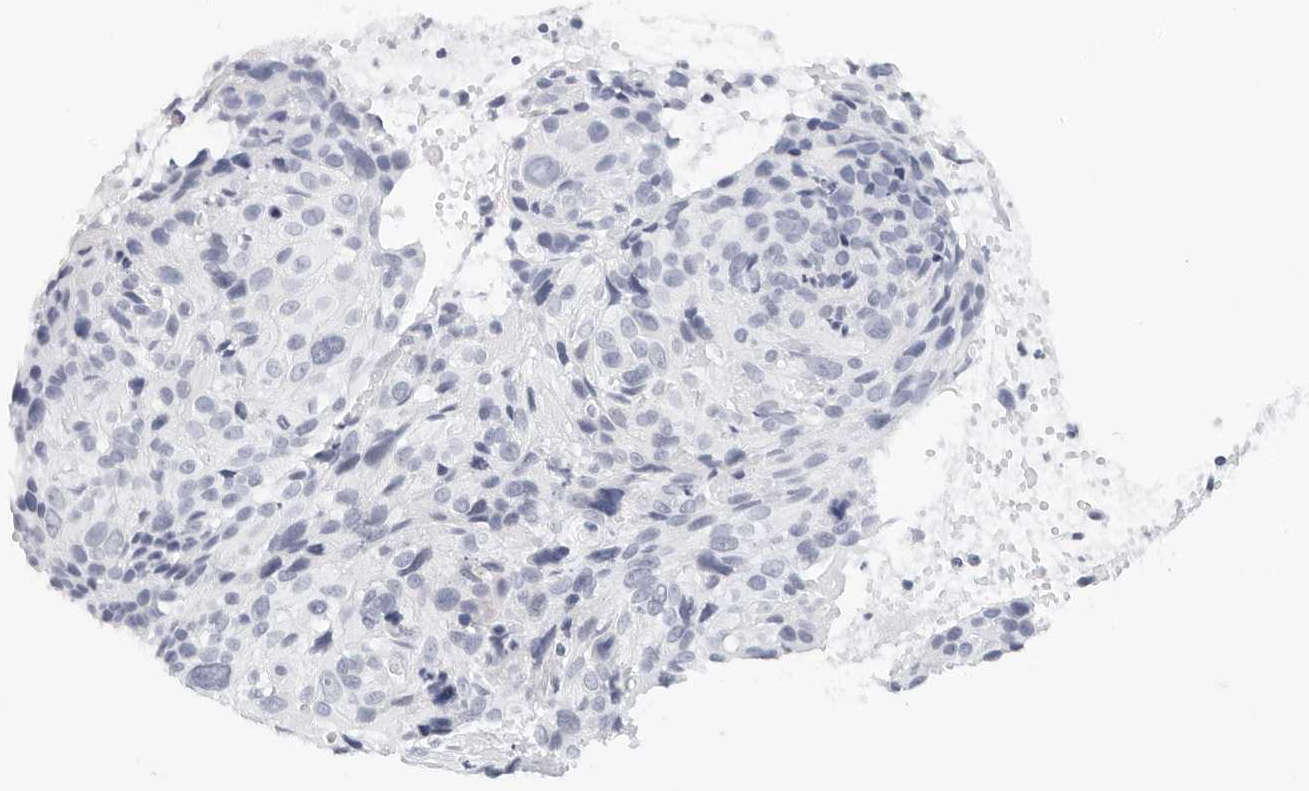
{"staining": {"intensity": "negative", "quantity": "none", "location": "none"}, "tissue": "cervical cancer", "cell_type": "Tumor cells", "image_type": "cancer", "snomed": [{"axis": "morphology", "description": "Squamous cell carcinoma, NOS"}, {"axis": "topography", "description": "Cervix"}], "caption": "Cervical squamous cell carcinoma was stained to show a protein in brown. There is no significant expression in tumor cells.", "gene": "CD22", "patient": {"sex": "female", "age": 74}}